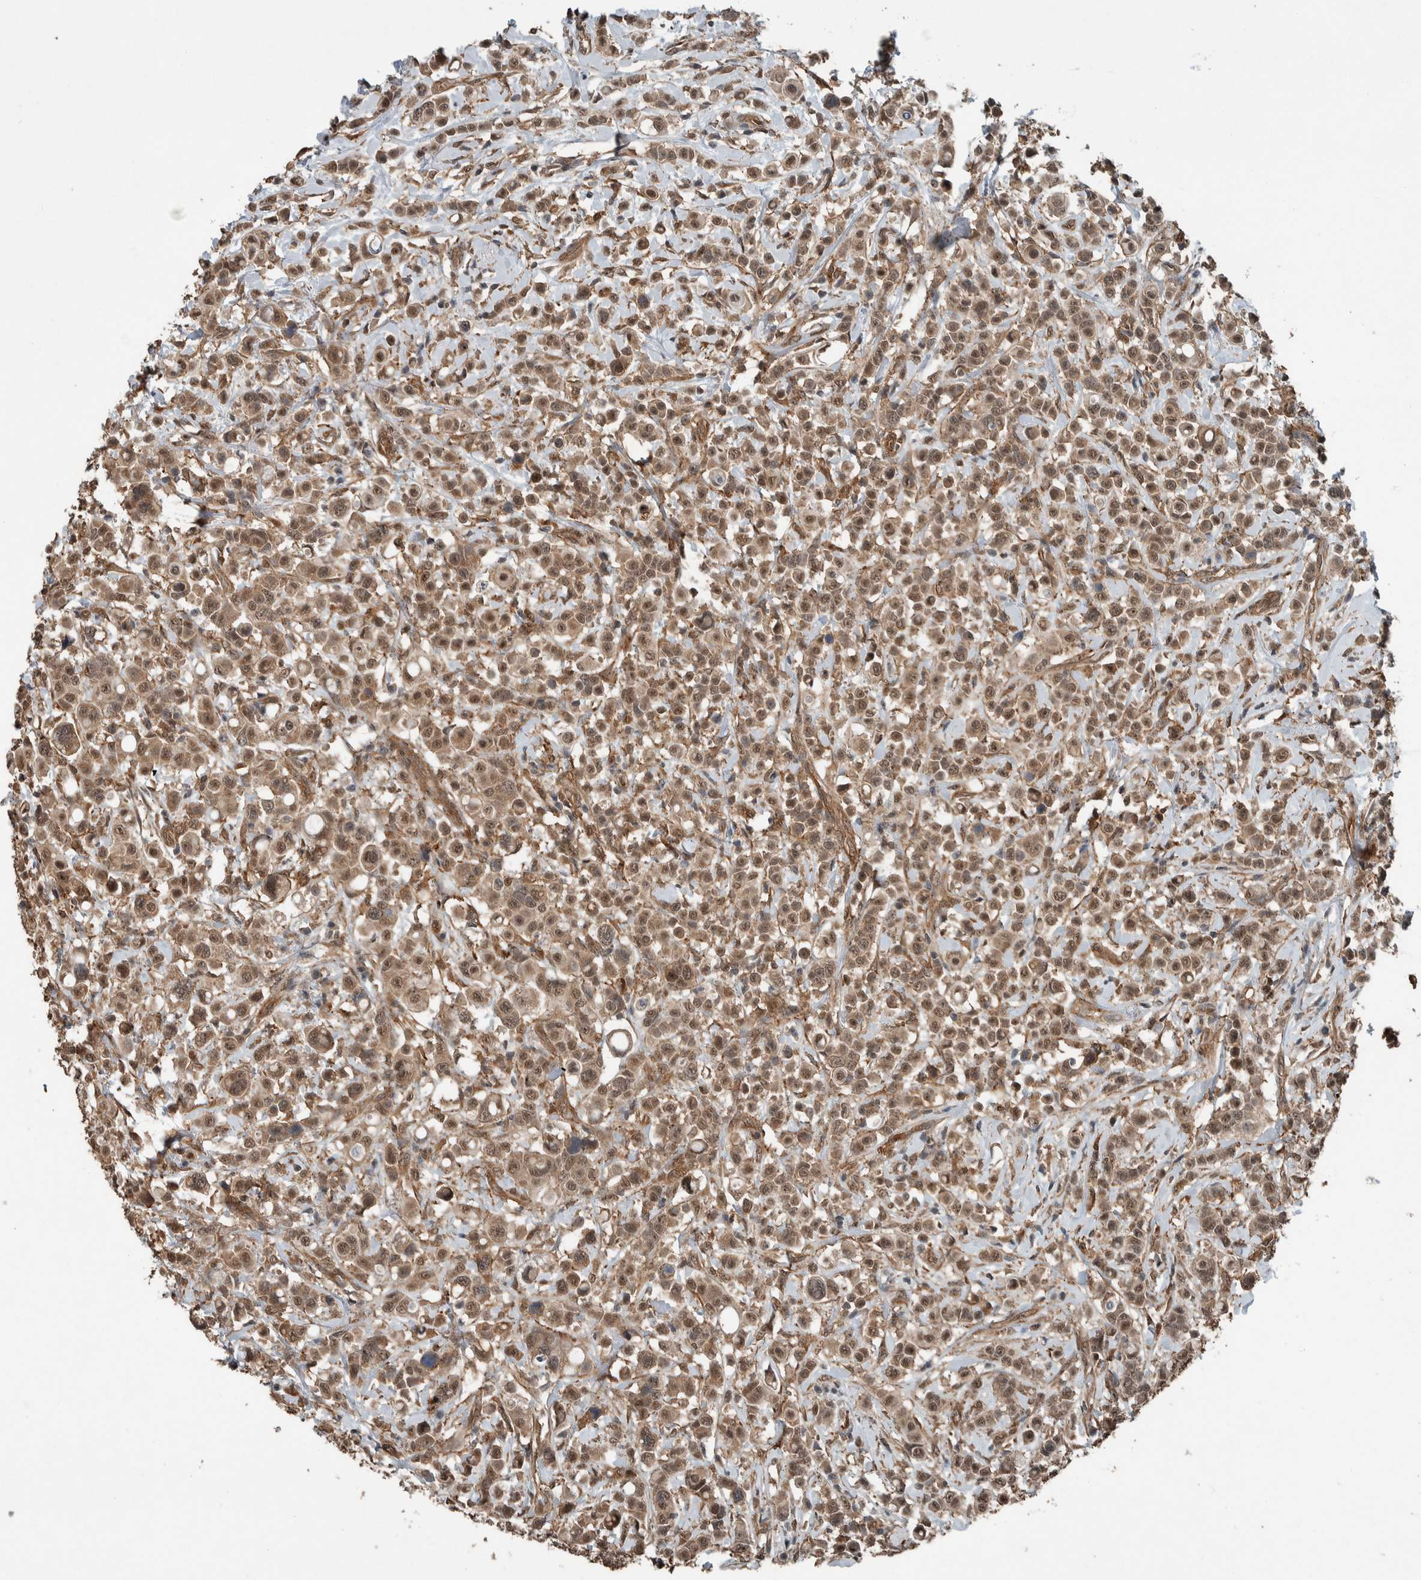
{"staining": {"intensity": "weak", "quantity": ">75%", "location": "cytoplasmic/membranous,nuclear"}, "tissue": "breast cancer", "cell_type": "Tumor cells", "image_type": "cancer", "snomed": [{"axis": "morphology", "description": "Duct carcinoma"}, {"axis": "topography", "description": "Breast"}], "caption": "This is an image of immunohistochemistry (IHC) staining of breast cancer (intraductal carcinoma), which shows weak positivity in the cytoplasmic/membranous and nuclear of tumor cells.", "gene": "MYO1E", "patient": {"sex": "female", "age": 27}}